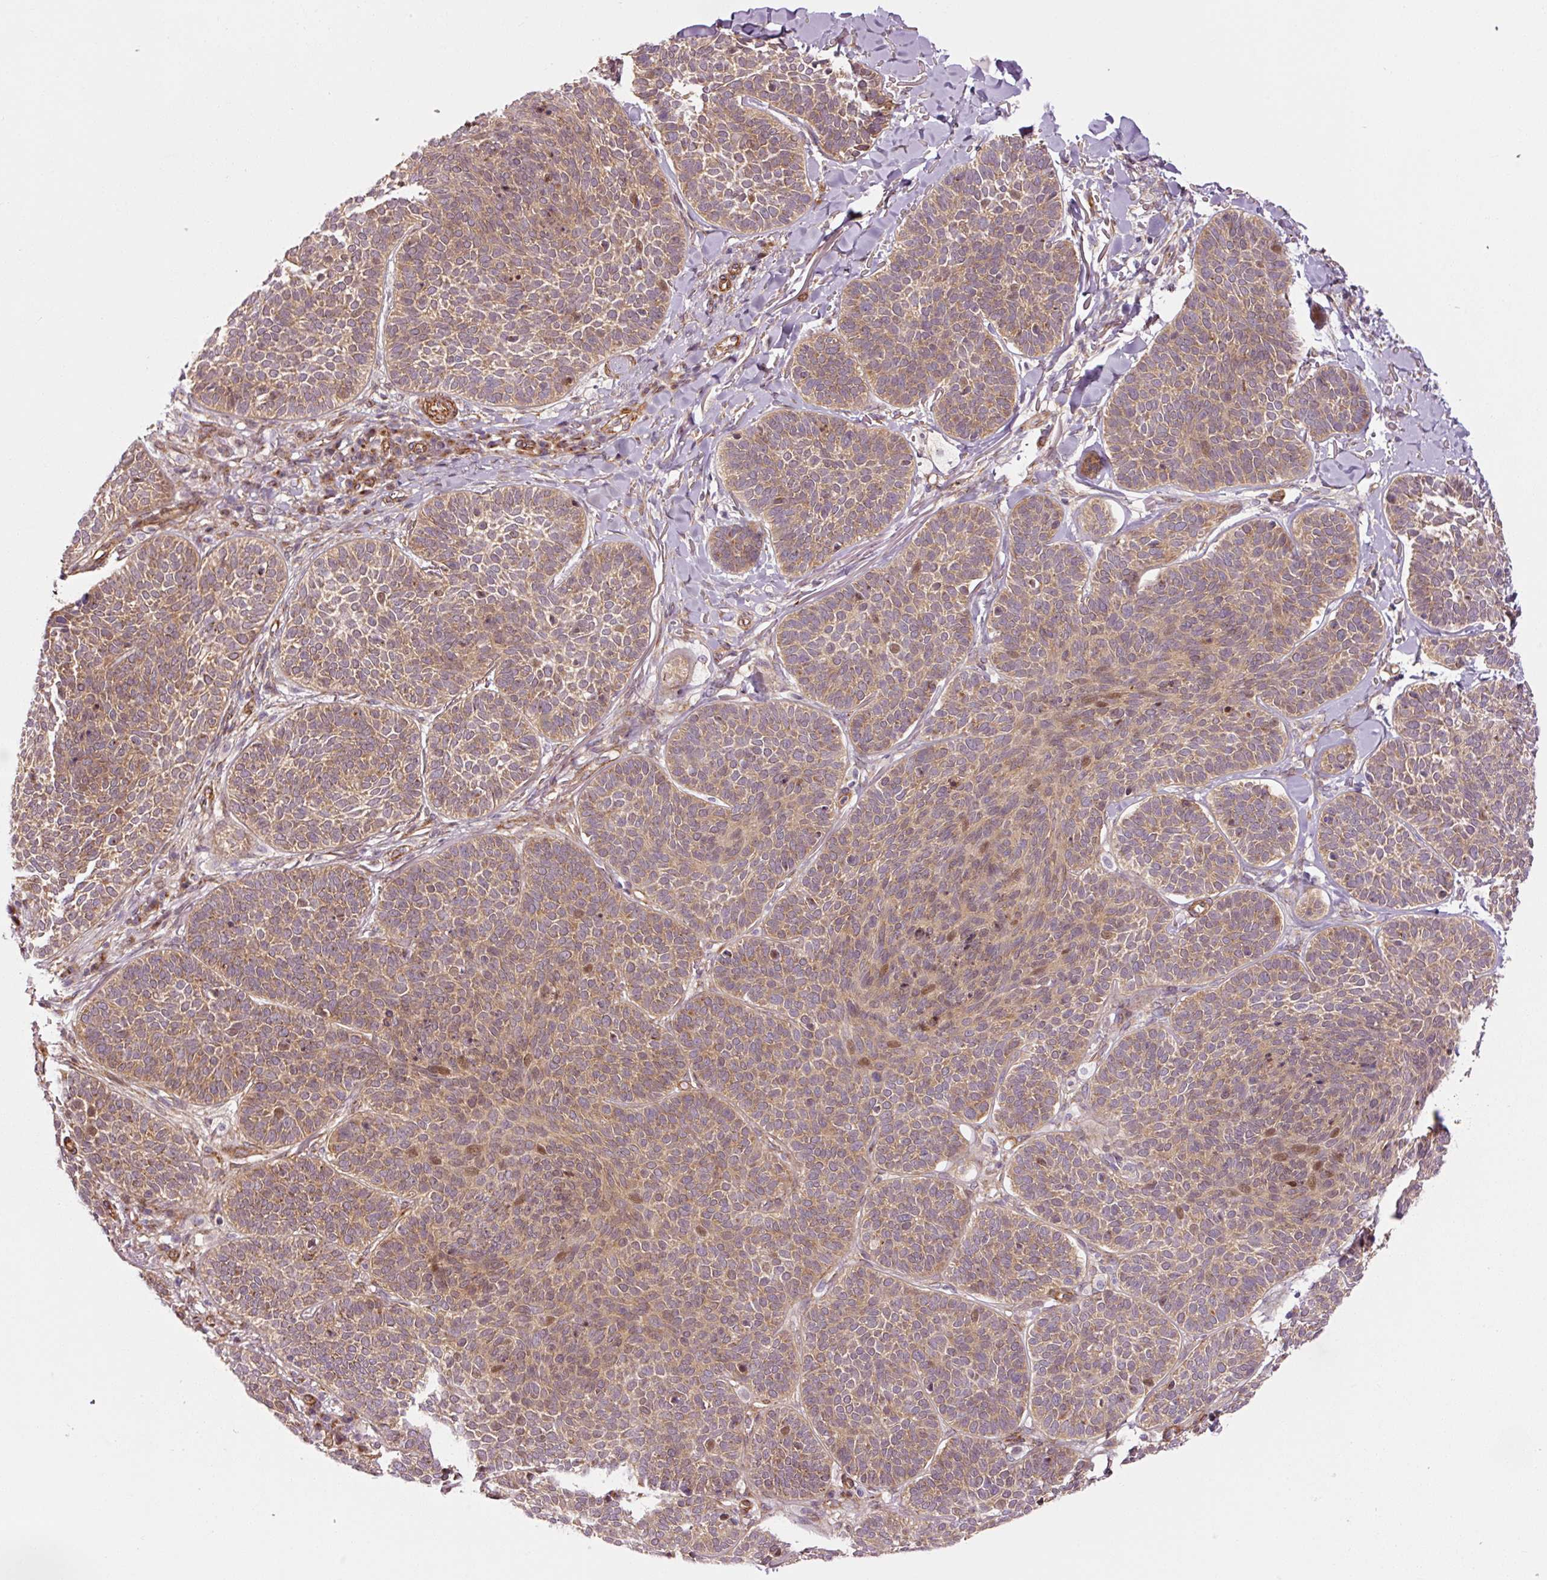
{"staining": {"intensity": "moderate", "quantity": ">75%", "location": "cytoplasmic/membranous"}, "tissue": "skin cancer", "cell_type": "Tumor cells", "image_type": "cancer", "snomed": [{"axis": "morphology", "description": "Basal cell carcinoma"}, {"axis": "topography", "description": "Skin"}], "caption": "Human basal cell carcinoma (skin) stained with a brown dye displays moderate cytoplasmic/membranous positive staining in approximately >75% of tumor cells.", "gene": "PPP1R14B", "patient": {"sex": "male", "age": 85}}